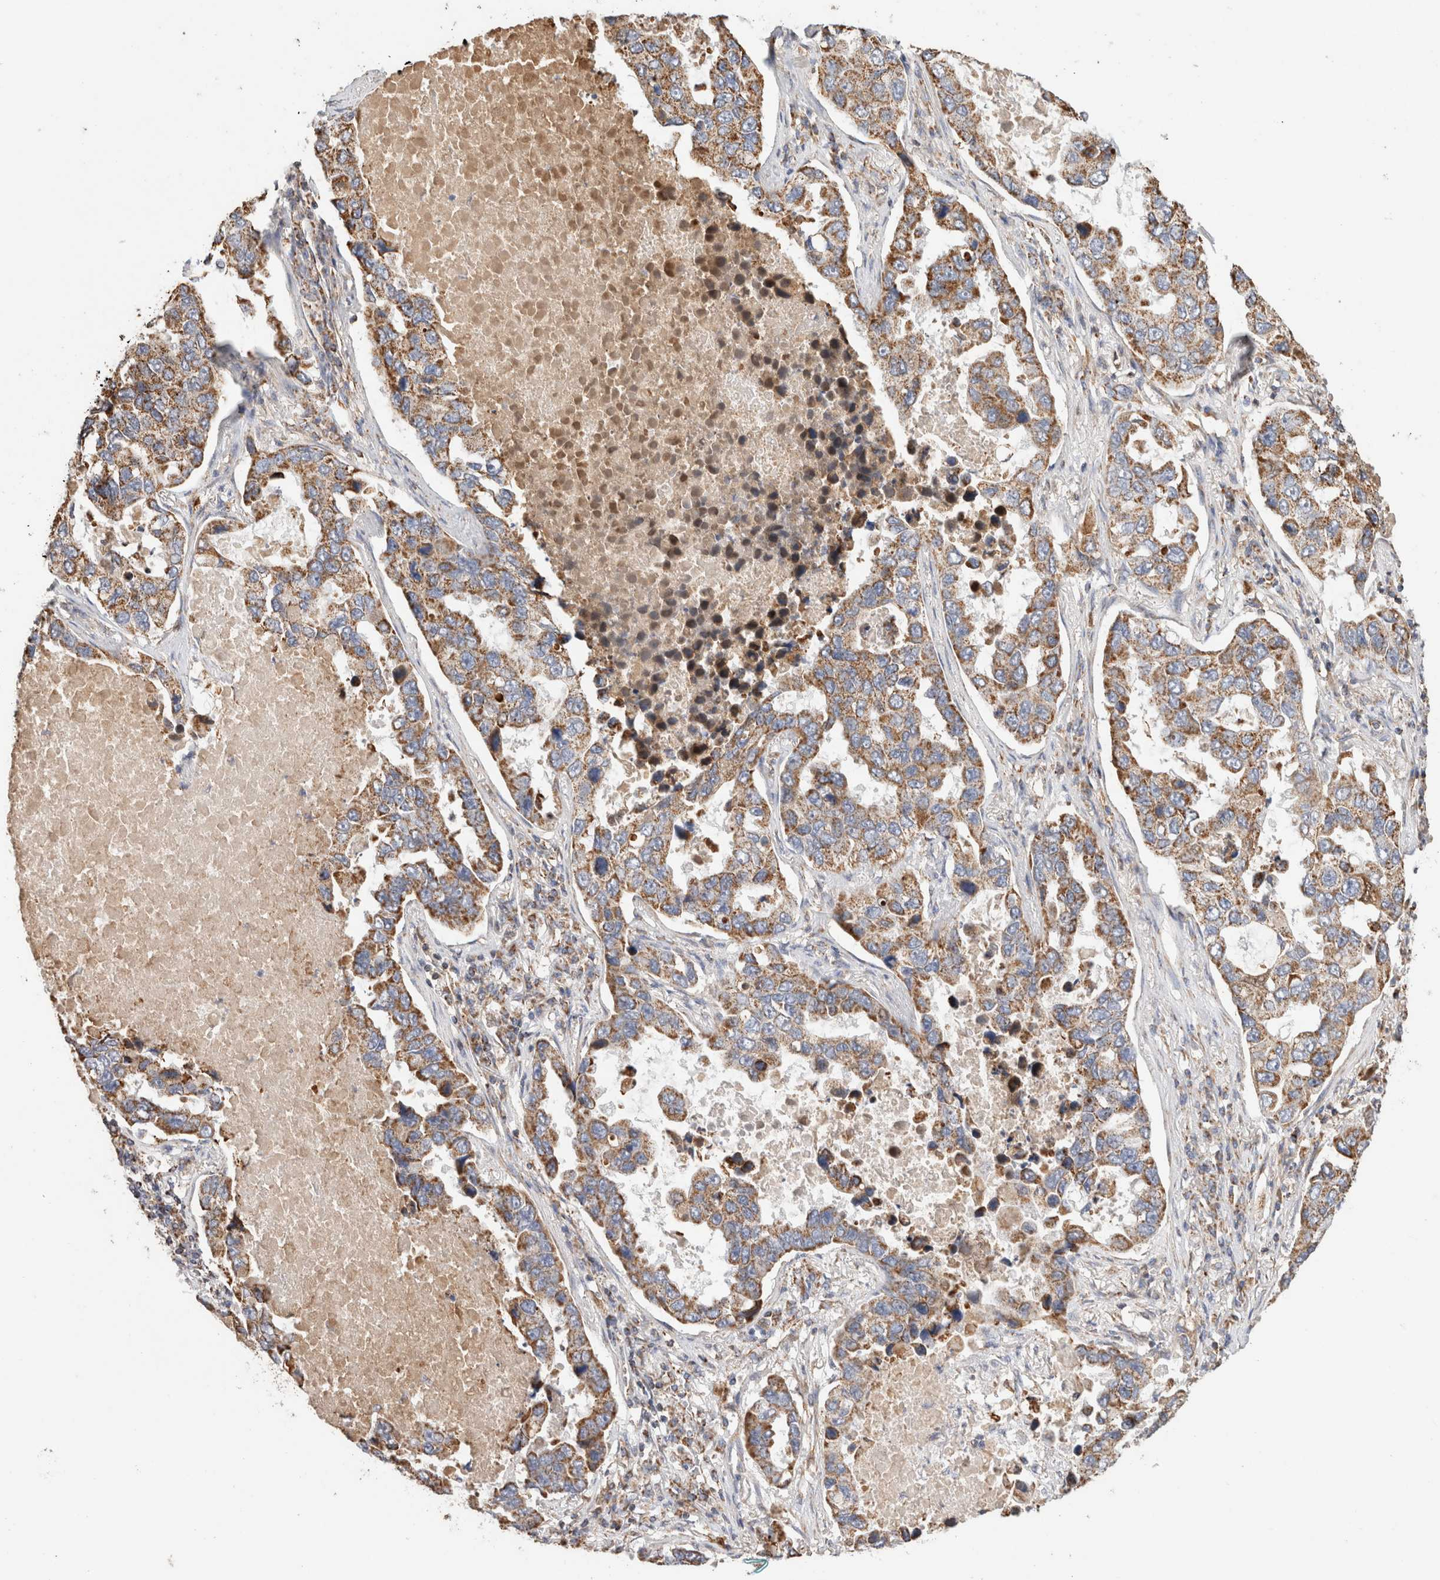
{"staining": {"intensity": "moderate", "quantity": ">75%", "location": "cytoplasmic/membranous"}, "tissue": "lung cancer", "cell_type": "Tumor cells", "image_type": "cancer", "snomed": [{"axis": "morphology", "description": "Adenocarcinoma, NOS"}, {"axis": "topography", "description": "Lung"}], "caption": "Tumor cells reveal moderate cytoplasmic/membranous expression in approximately >75% of cells in lung cancer.", "gene": "C1QBP", "patient": {"sex": "male", "age": 64}}